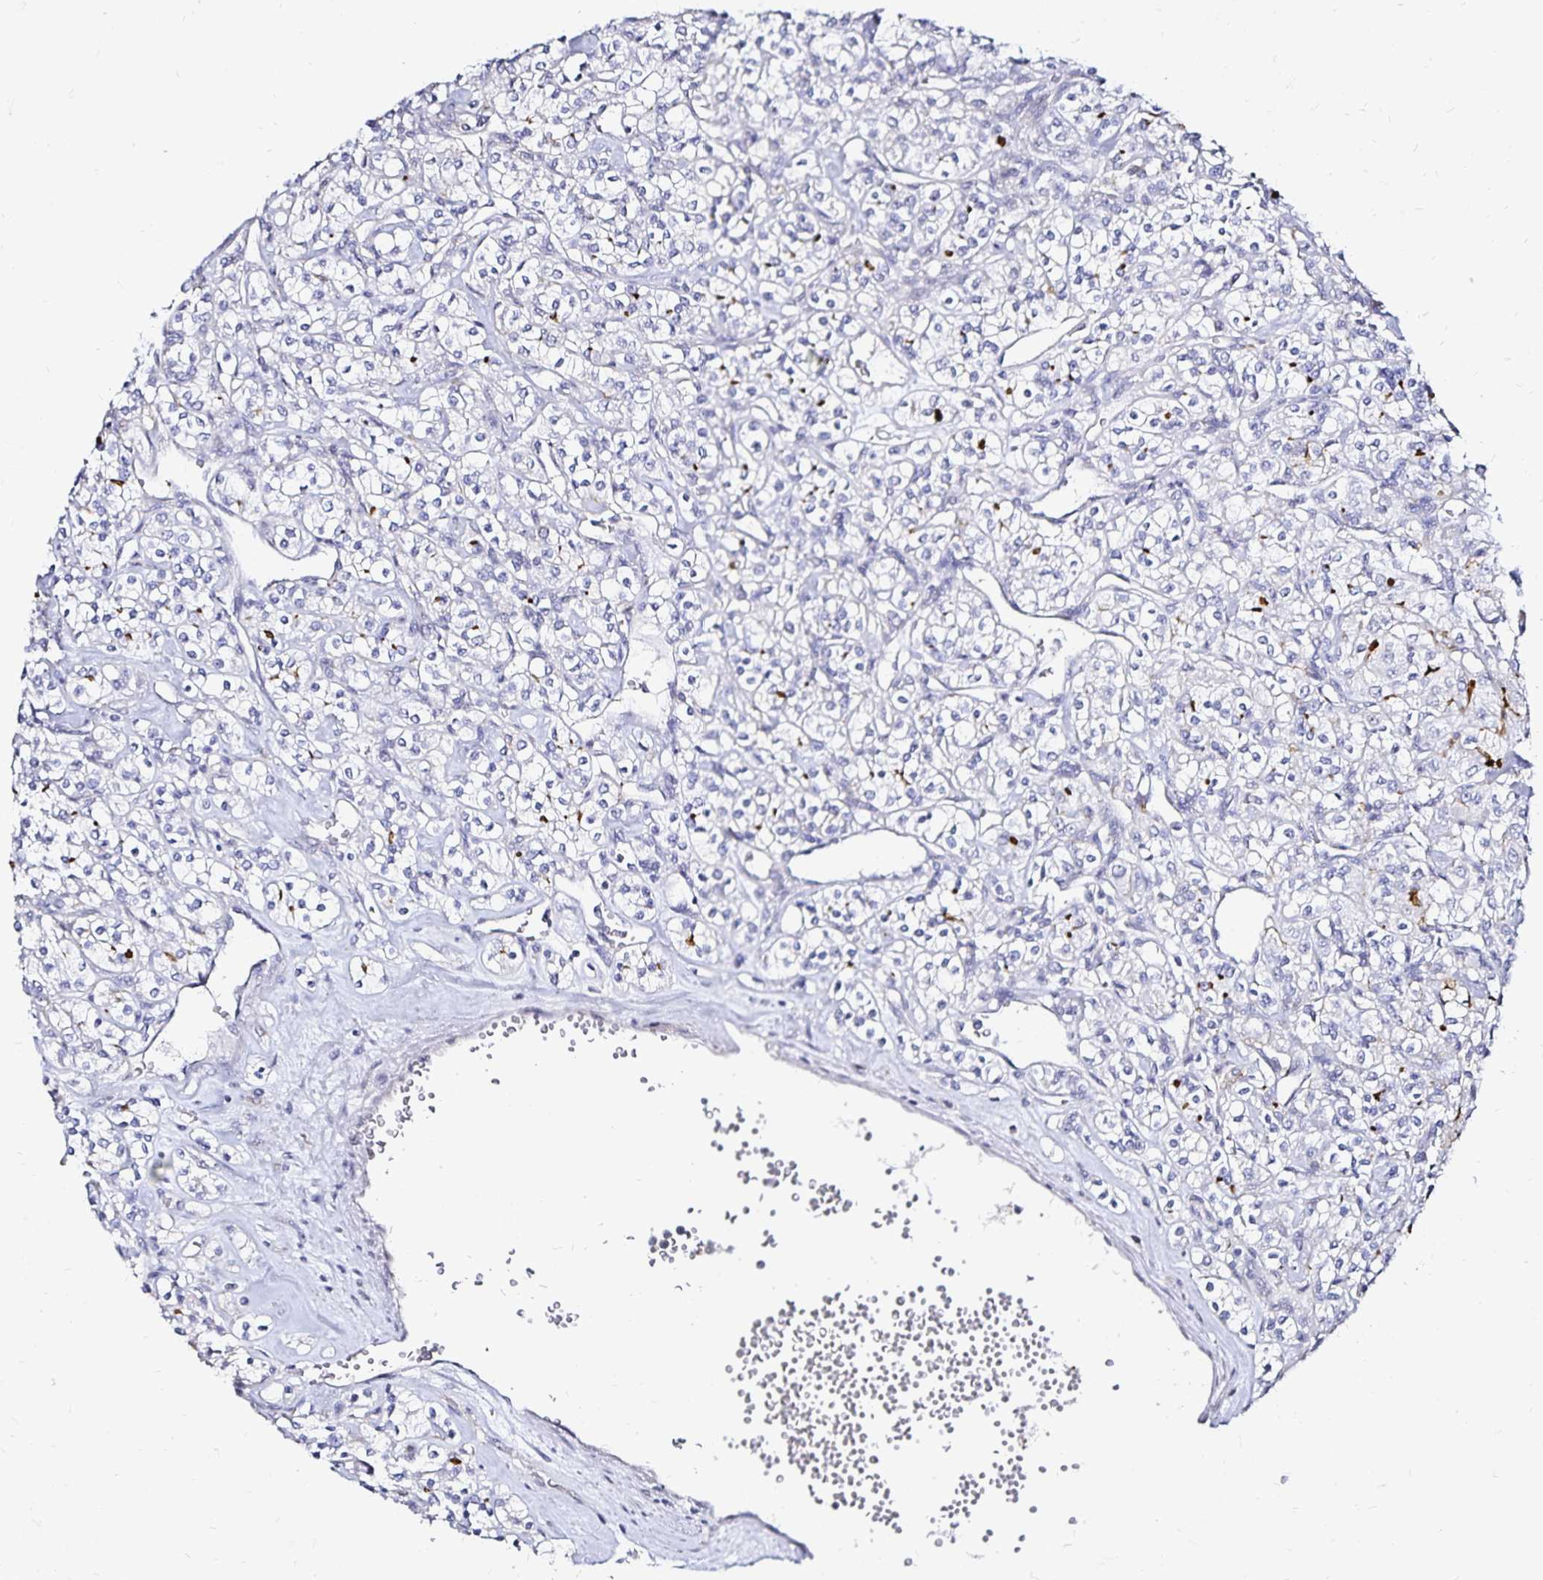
{"staining": {"intensity": "negative", "quantity": "none", "location": "none"}, "tissue": "renal cancer", "cell_type": "Tumor cells", "image_type": "cancer", "snomed": [{"axis": "morphology", "description": "Adenocarcinoma, NOS"}, {"axis": "topography", "description": "Kidney"}], "caption": "This is an immunohistochemistry histopathology image of renal adenocarcinoma. There is no staining in tumor cells.", "gene": "SLC5A1", "patient": {"sex": "male", "age": 77}}